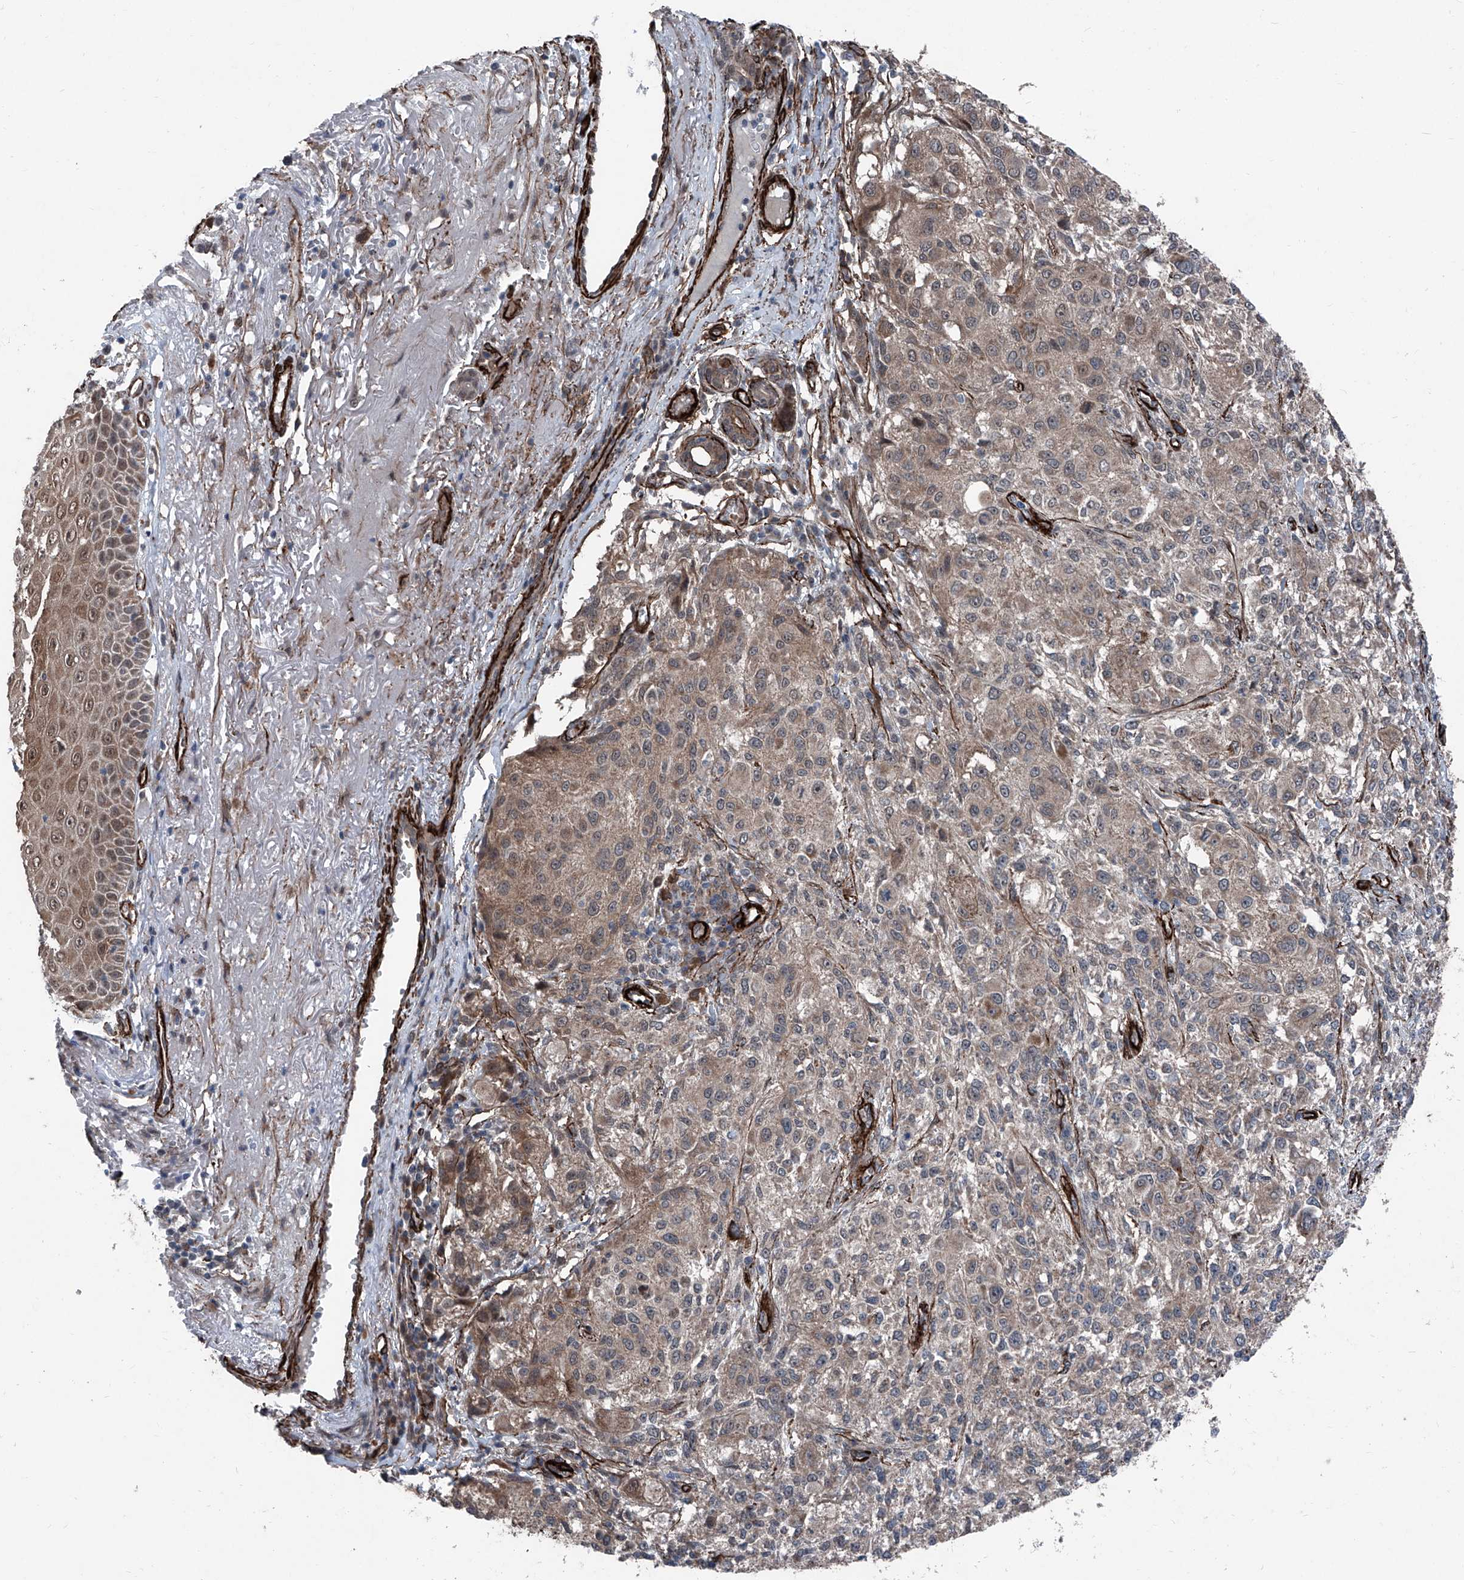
{"staining": {"intensity": "weak", "quantity": ">75%", "location": "cytoplasmic/membranous"}, "tissue": "melanoma", "cell_type": "Tumor cells", "image_type": "cancer", "snomed": [{"axis": "morphology", "description": "Necrosis, NOS"}, {"axis": "morphology", "description": "Malignant melanoma, NOS"}, {"axis": "topography", "description": "Skin"}], "caption": "Immunohistochemistry (IHC) image of neoplastic tissue: malignant melanoma stained using IHC reveals low levels of weak protein expression localized specifically in the cytoplasmic/membranous of tumor cells, appearing as a cytoplasmic/membranous brown color.", "gene": "COA7", "patient": {"sex": "female", "age": 87}}